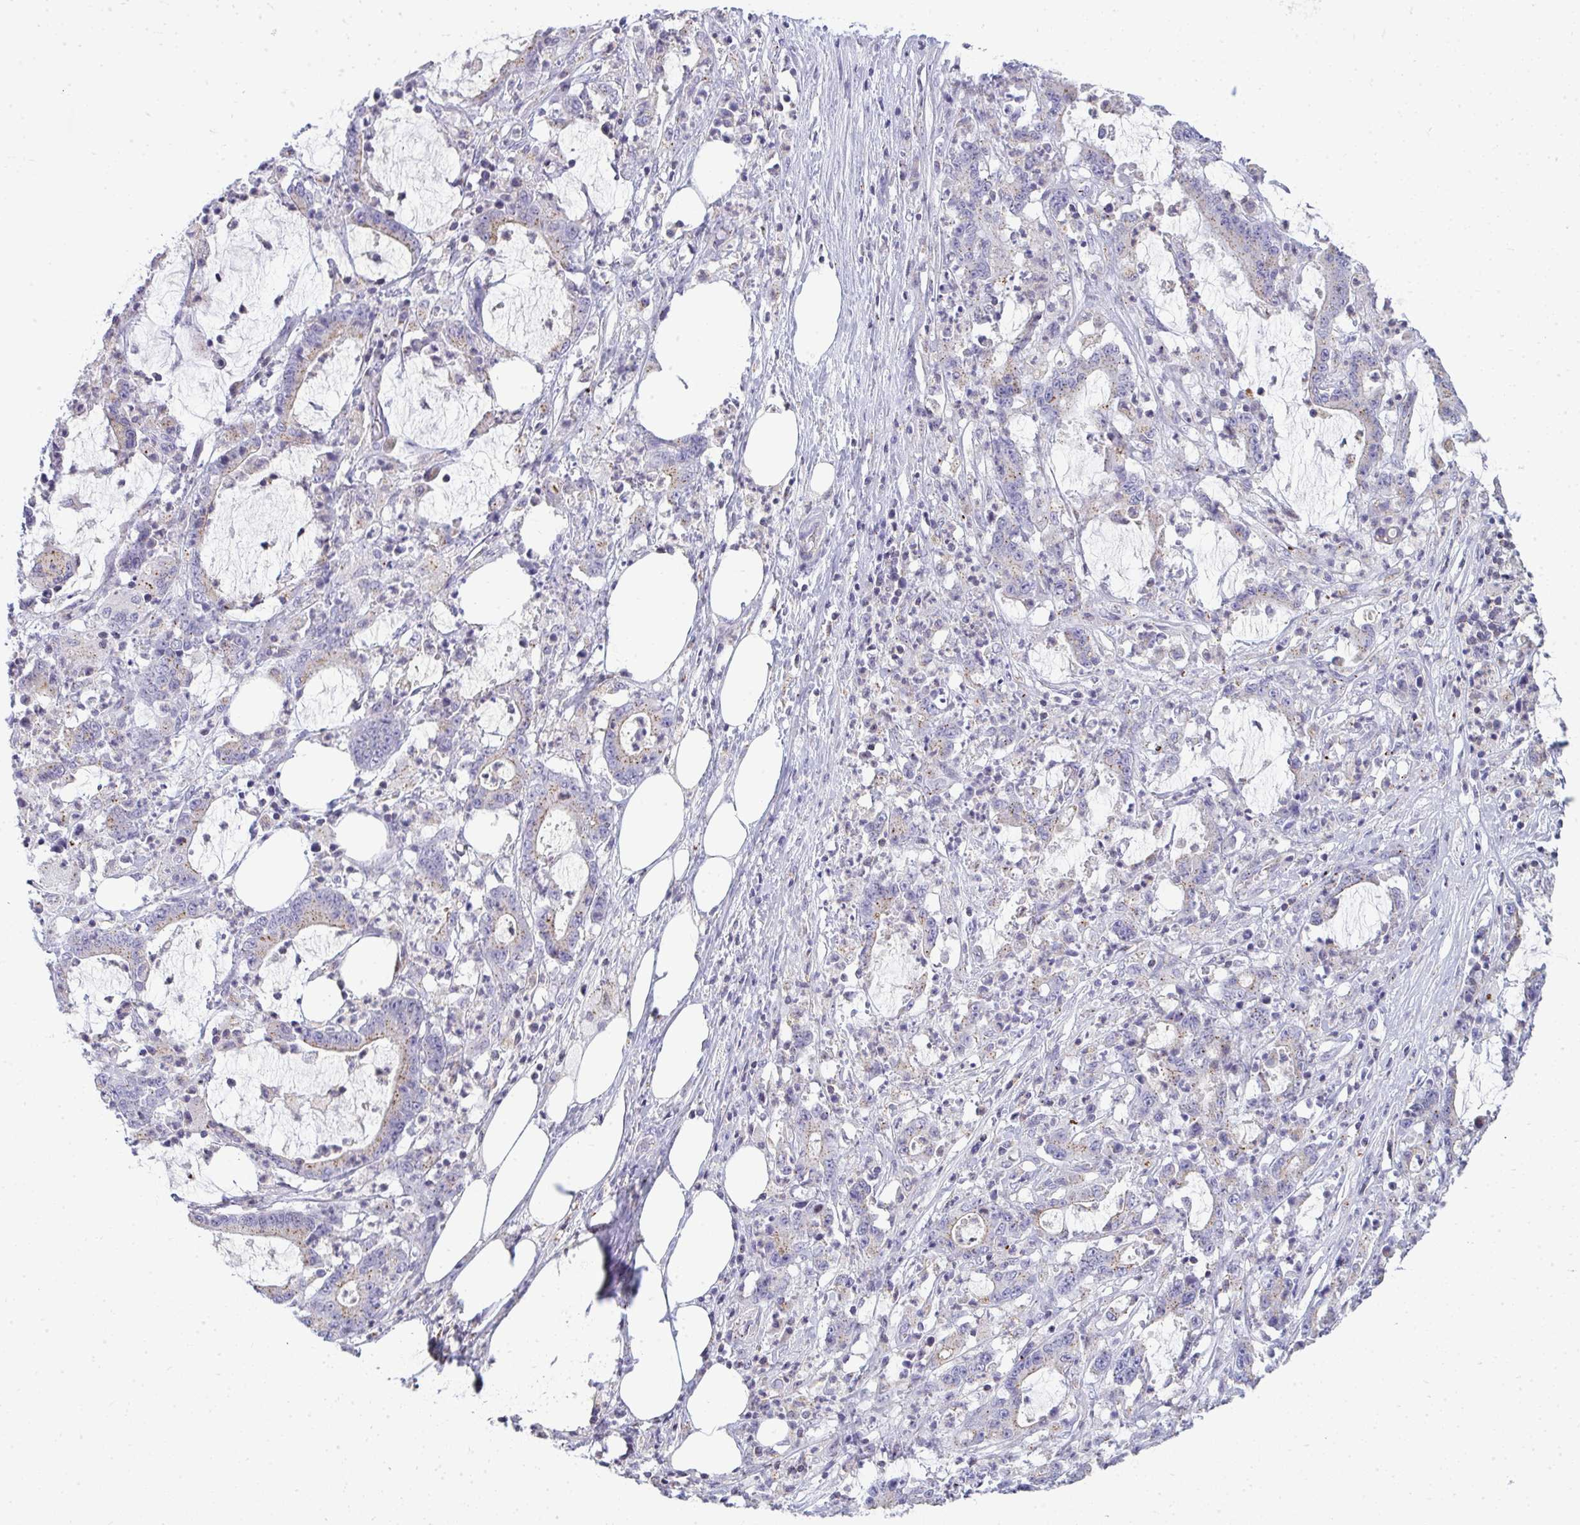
{"staining": {"intensity": "weak", "quantity": "25%-75%", "location": "cytoplasmic/membranous"}, "tissue": "stomach cancer", "cell_type": "Tumor cells", "image_type": "cancer", "snomed": [{"axis": "morphology", "description": "Adenocarcinoma, NOS"}, {"axis": "topography", "description": "Stomach, upper"}], "caption": "Protein expression analysis of human stomach cancer reveals weak cytoplasmic/membranous staining in approximately 25%-75% of tumor cells. The staining is performed using DAB brown chromogen to label protein expression. The nuclei are counter-stained blue using hematoxylin.", "gene": "VPS4B", "patient": {"sex": "male", "age": 68}}